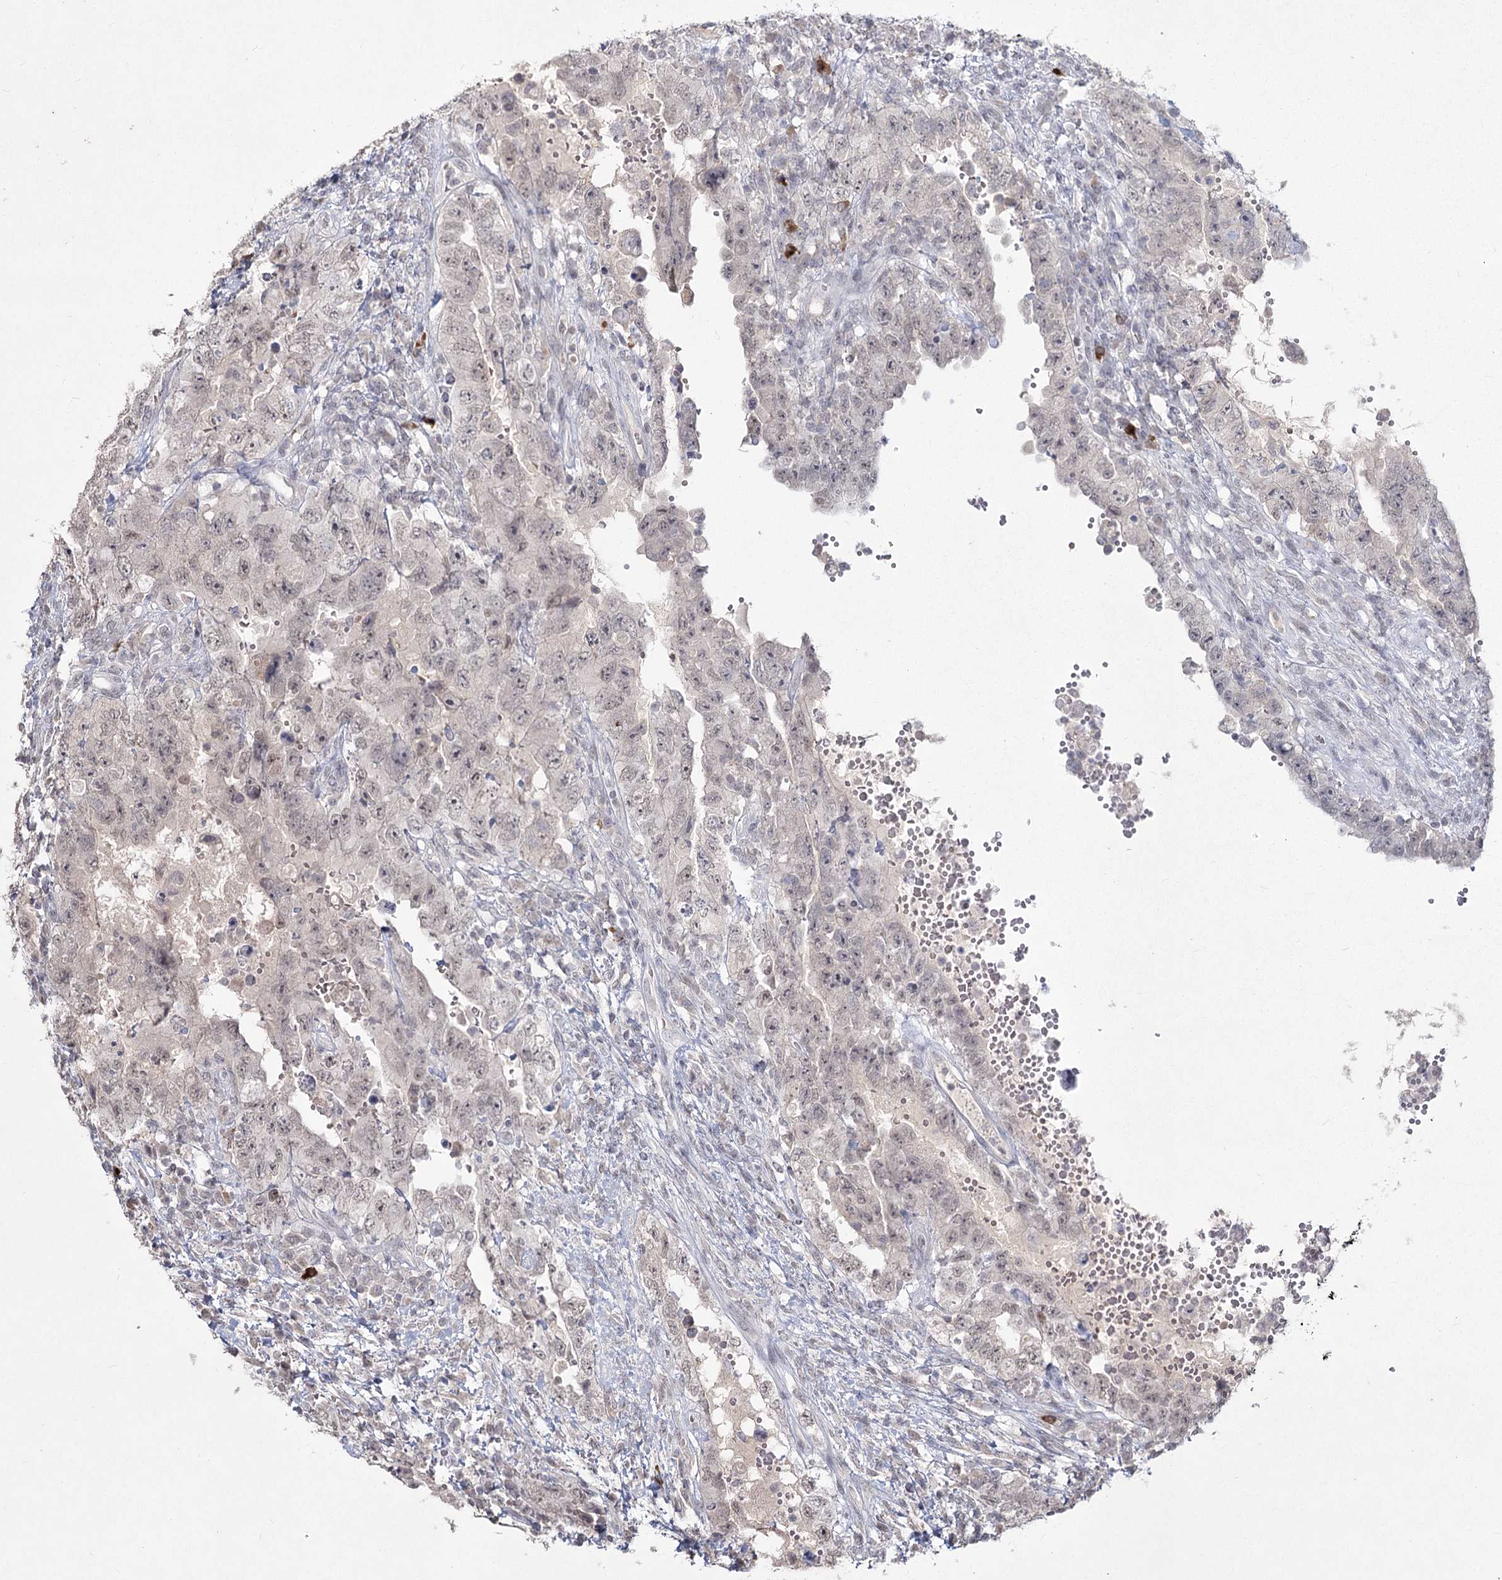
{"staining": {"intensity": "negative", "quantity": "none", "location": "none"}, "tissue": "testis cancer", "cell_type": "Tumor cells", "image_type": "cancer", "snomed": [{"axis": "morphology", "description": "Carcinoma, Embryonal, NOS"}, {"axis": "topography", "description": "Testis"}], "caption": "High magnification brightfield microscopy of testis embryonal carcinoma stained with DAB (brown) and counterstained with hematoxylin (blue): tumor cells show no significant expression.", "gene": "LY6G5C", "patient": {"sex": "male", "age": 26}}